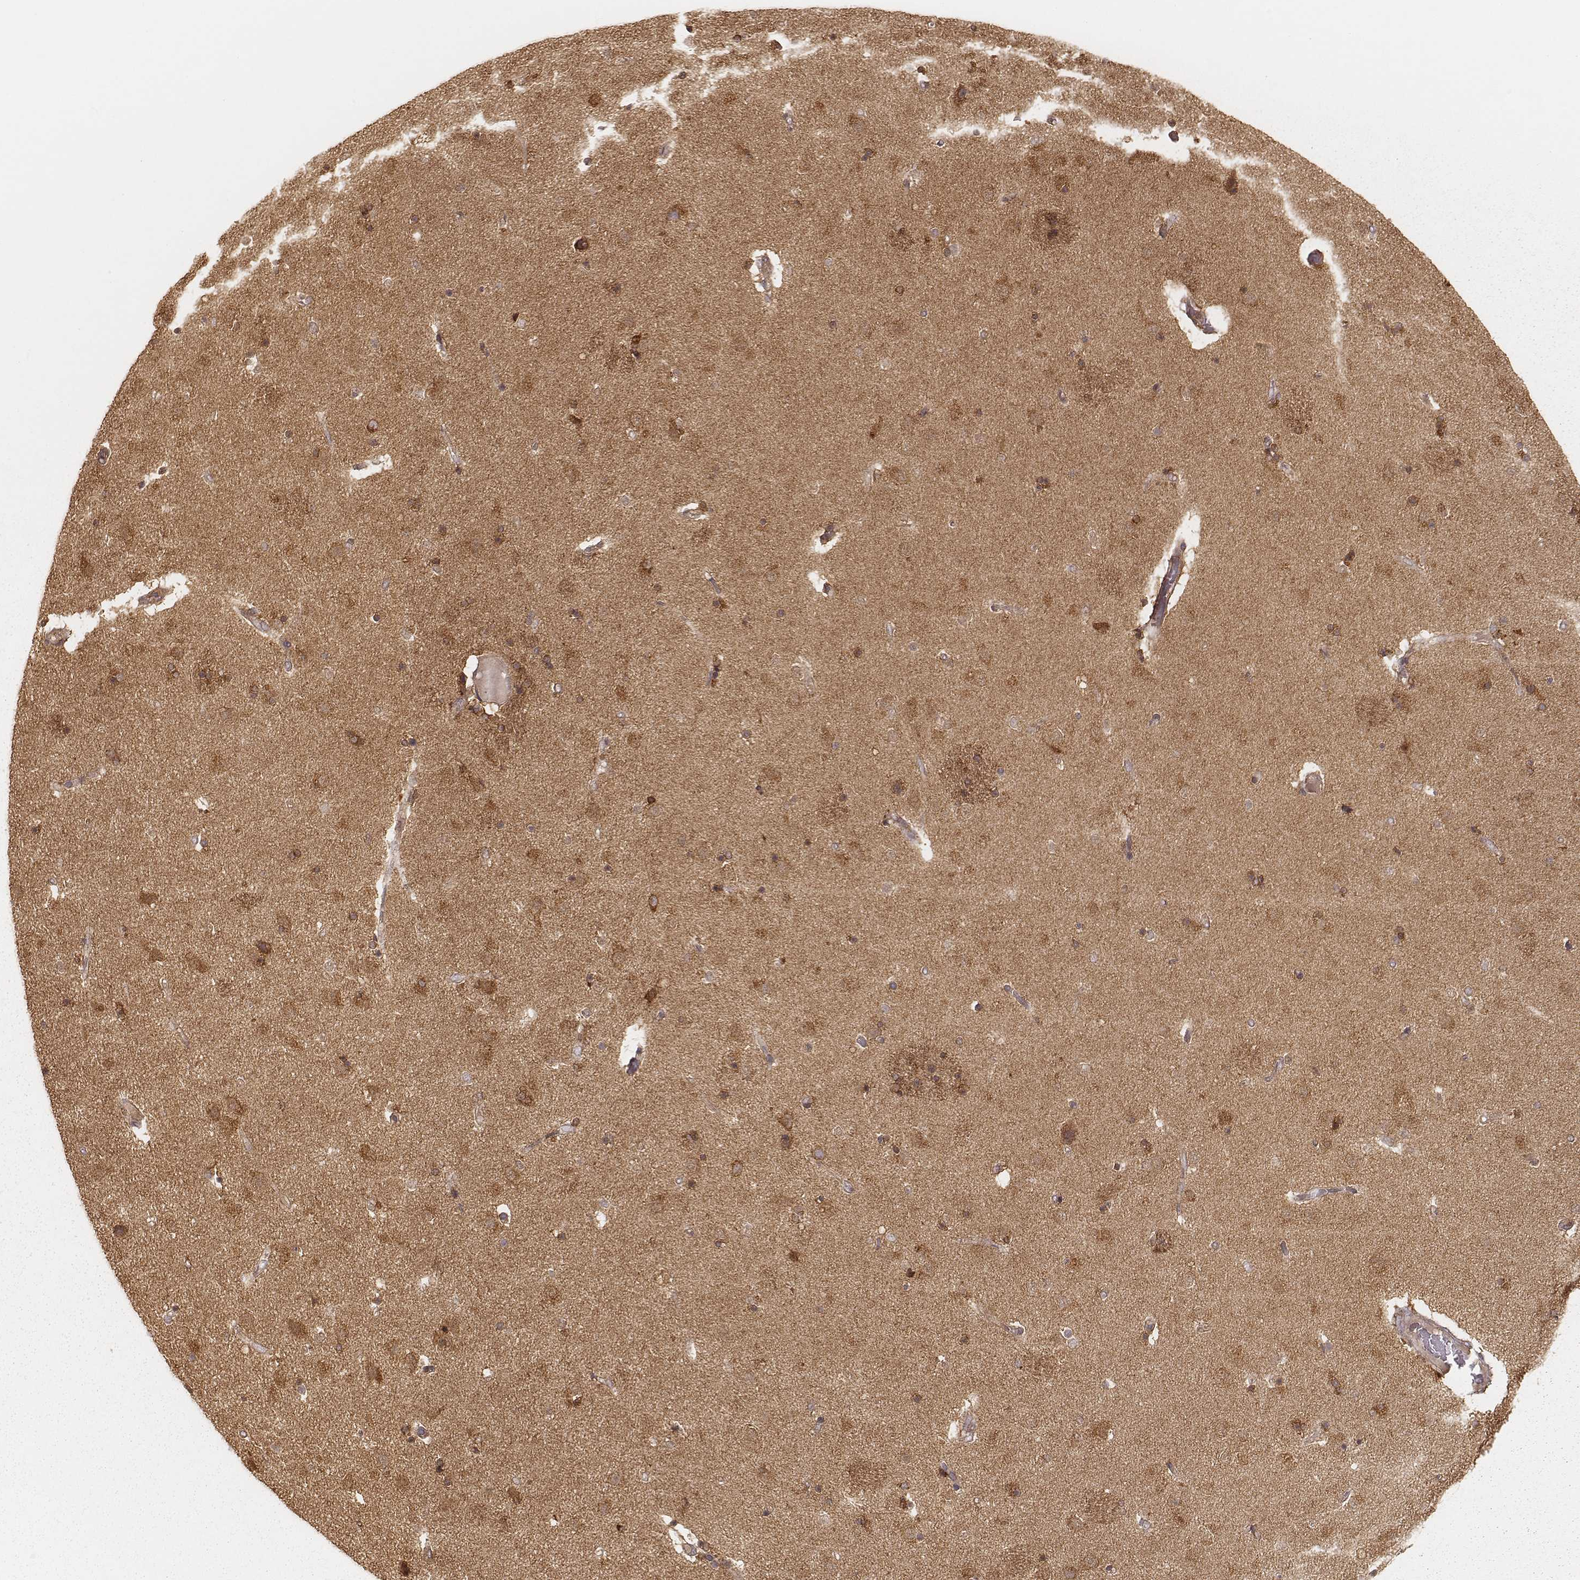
{"staining": {"intensity": "moderate", "quantity": ">75%", "location": "cytoplasmic/membranous,nuclear"}, "tissue": "caudate", "cell_type": "Glial cells", "image_type": "normal", "snomed": [{"axis": "morphology", "description": "Normal tissue, NOS"}, {"axis": "topography", "description": "Lateral ventricle wall"}], "caption": "Immunohistochemistry staining of unremarkable caudate, which displays medium levels of moderate cytoplasmic/membranous,nuclear positivity in about >75% of glial cells indicating moderate cytoplasmic/membranous,nuclear protein expression. The staining was performed using DAB (3,3'-diaminobenzidine) (brown) for protein detection and nuclei were counterstained in hematoxylin (blue).", "gene": "CARS1", "patient": {"sex": "female", "age": 71}}